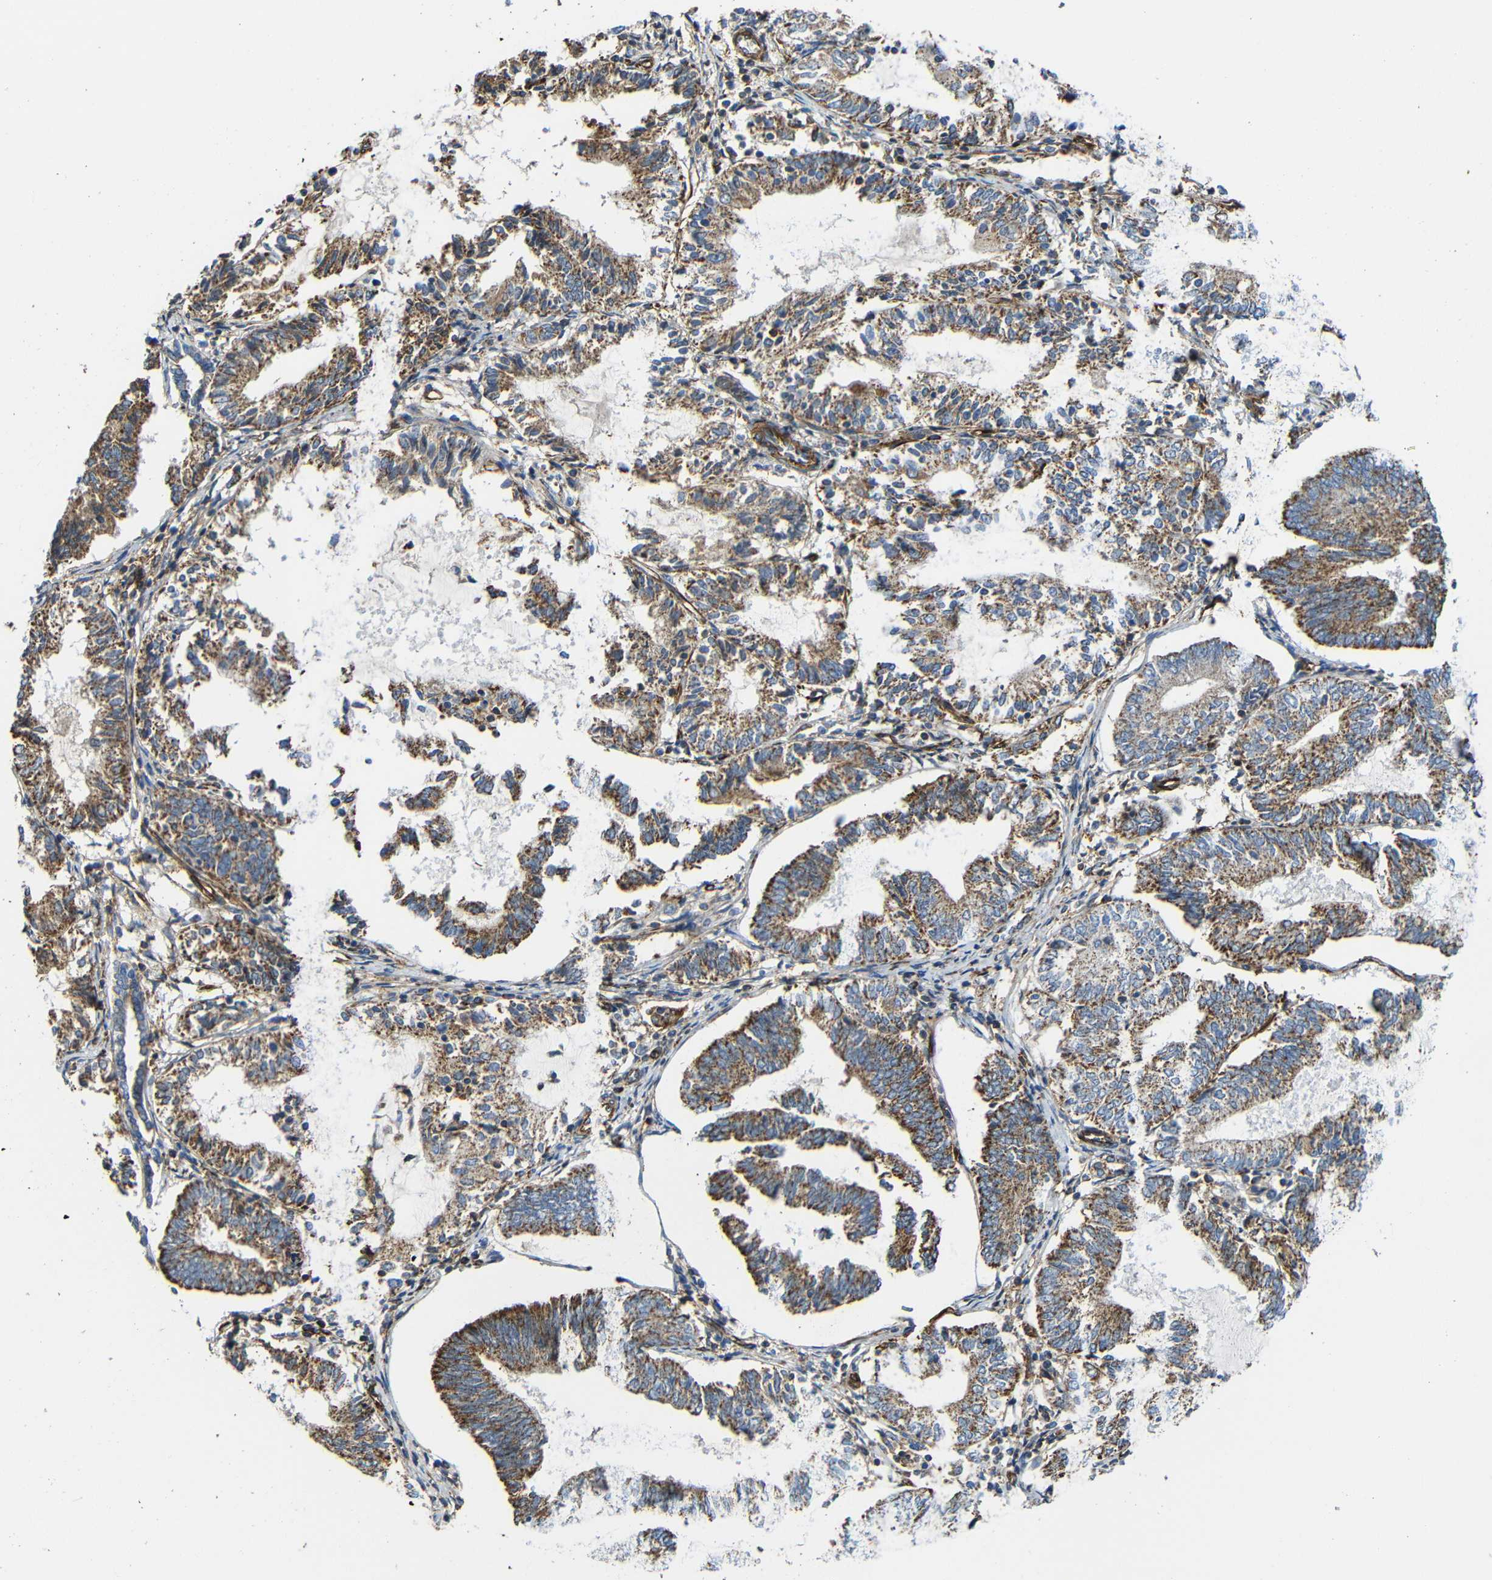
{"staining": {"intensity": "moderate", "quantity": ">75%", "location": "cytoplasmic/membranous"}, "tissue": "endometrial cancer", "cell_type": "Tumor cells", "image_type": "cancer", "snomed": [{"axis": "morphology", "description": "Adenocarcinoma, NOS"}, {"axis": "topography", "description": "Endometrium"}], "caption": "DAB (3,3'-diaminobenzidine) immunohistochemical staining of human endometrial adenocarcinoma exhibits moderate cytoplasmic/membranous protein staining in approximately >75% of tumor cells. (DAB (3,3'-diaminobenzidine) IHC, brown staining for protein, blue staining for nuclei).", "gene": "IGSF10", "patient": {"sex": "female", "age": 81}}